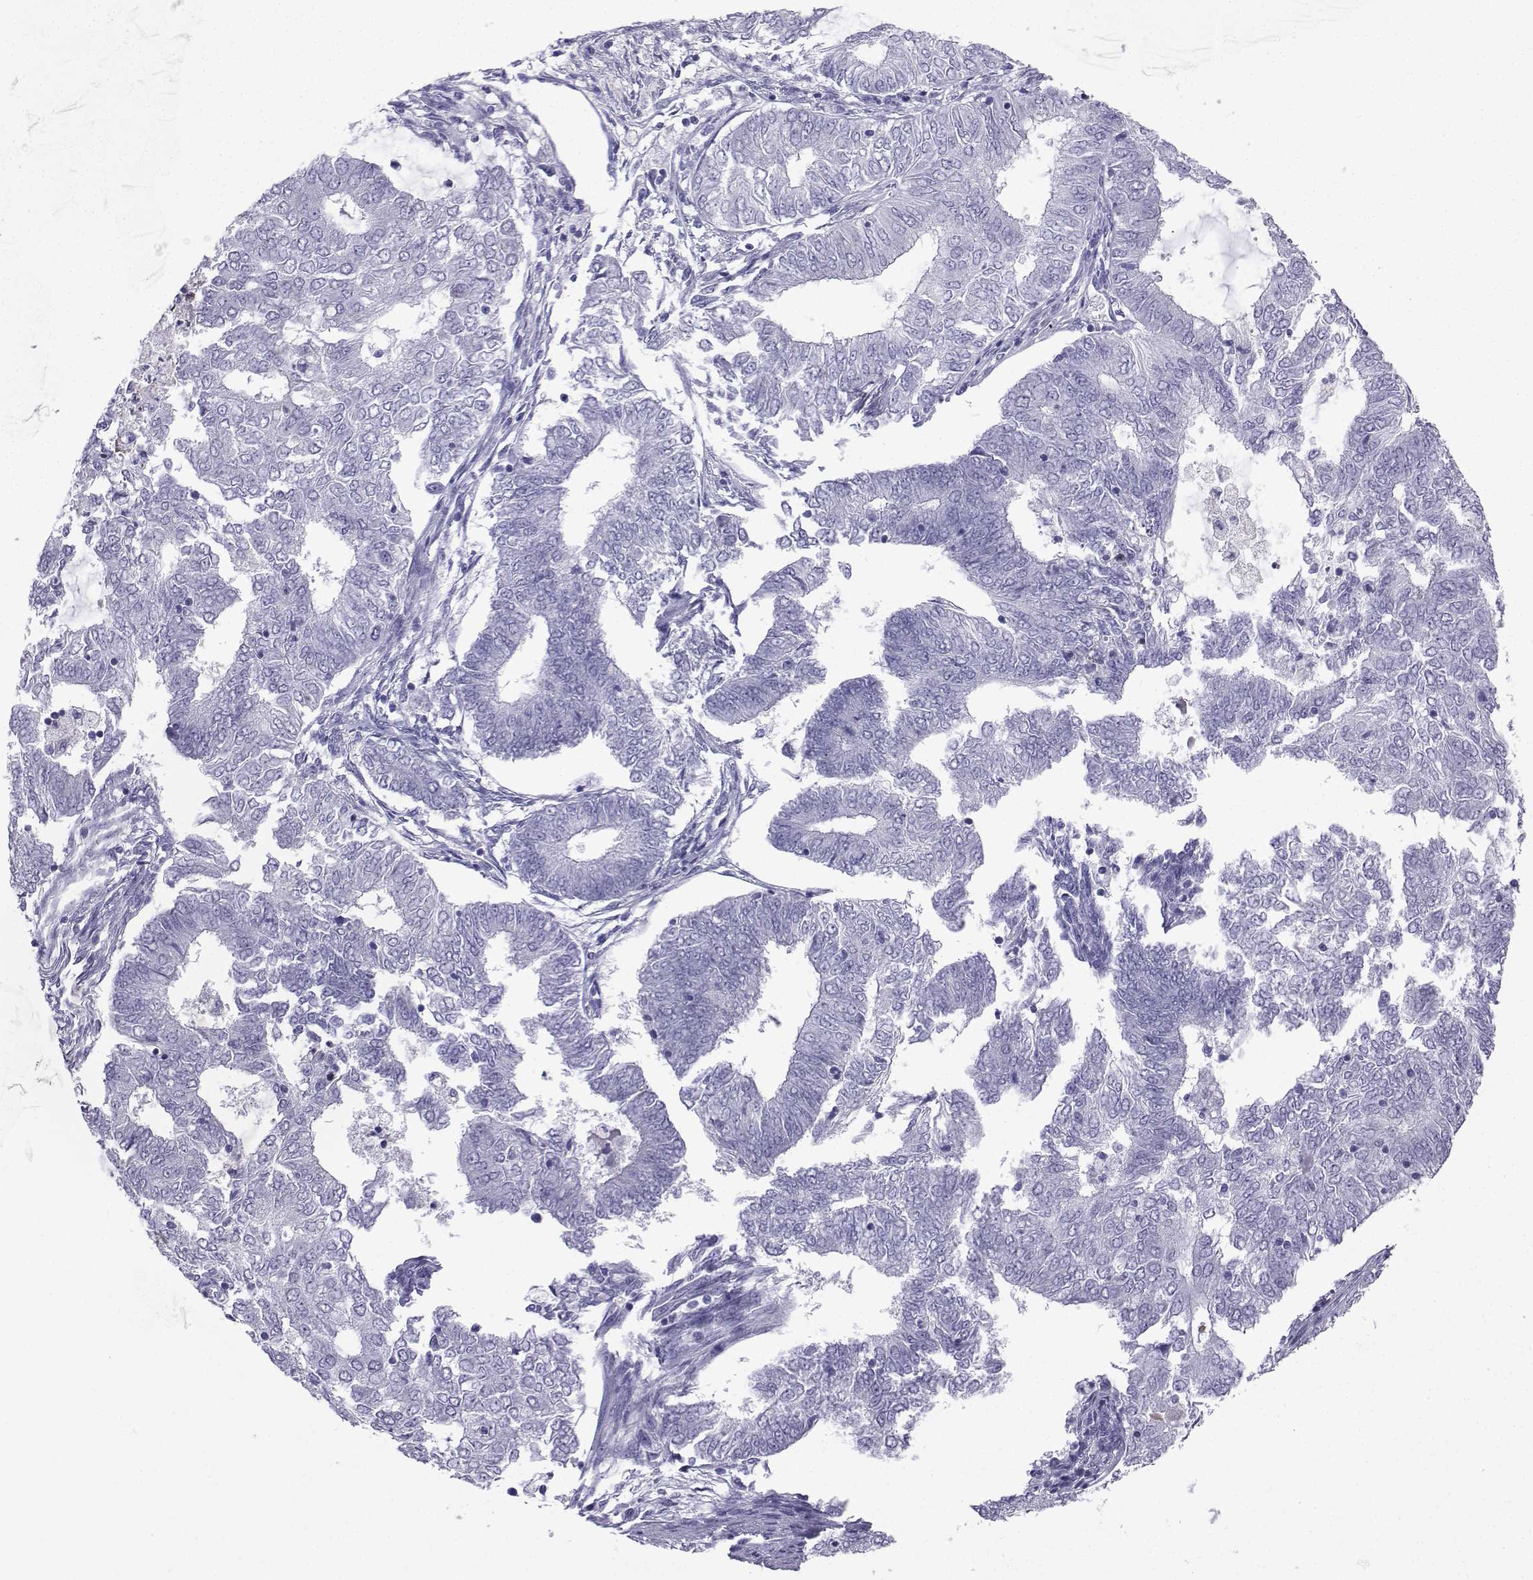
{"staining": {"intensity": "negative", "quantity": "none", "location": "none"}, "tissue": "endometrial cancer", "cell_type": "Tumor cells", "image_type": "cancer", "snomed": [{"axis": "morphology", "description": "Adenocarcinoma, NOS"}, {"axis": "topography", "description": "Endometrium"}], "caption": "Adenocarcinoma (endometrial) stained for a protein using IHC displays no staining tumor cells.", "gene": "SLC18A2", "patient": {"sex": "female", "age": 62}}